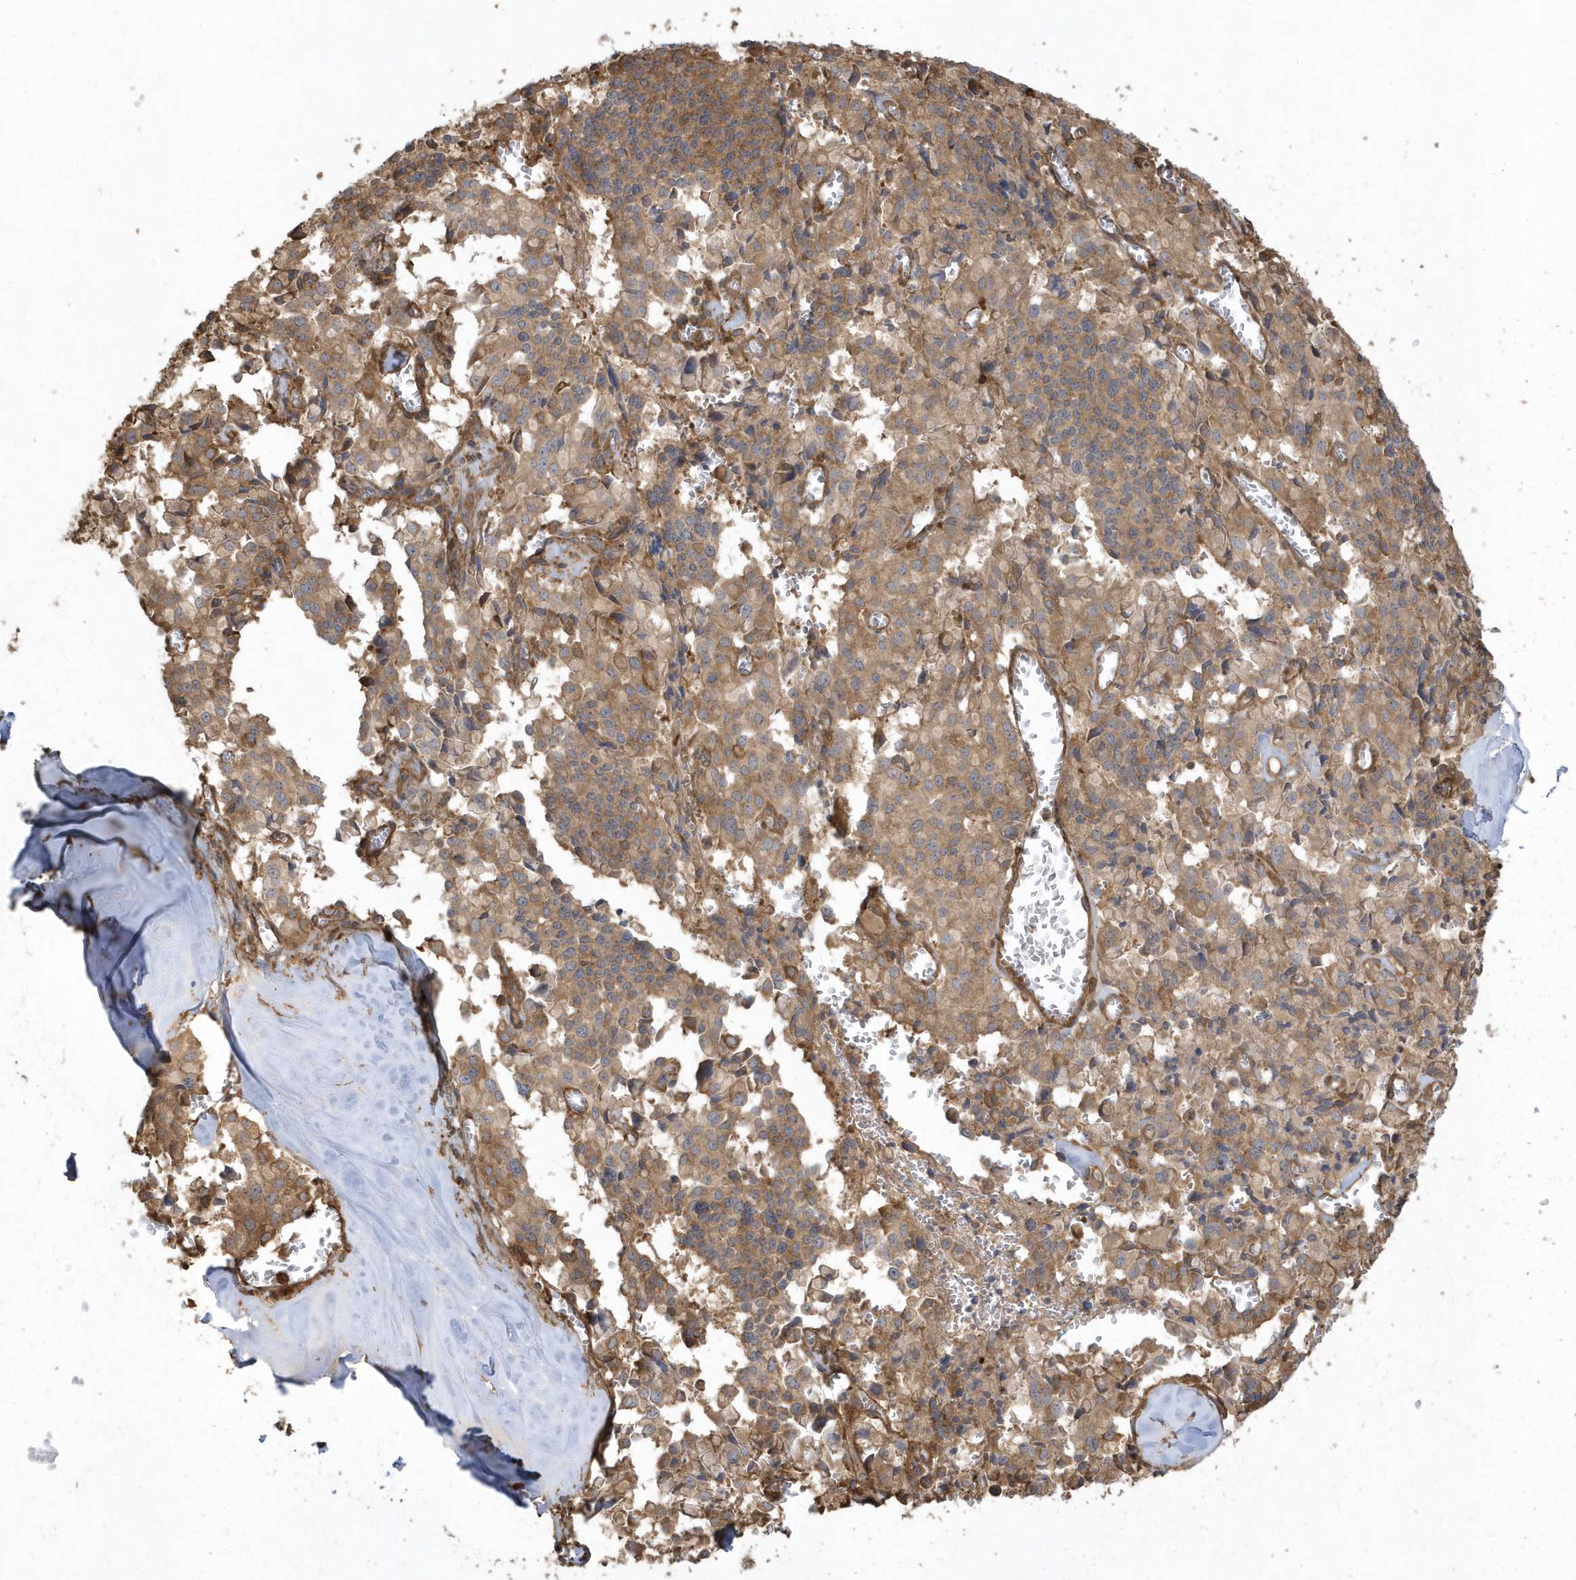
{"staining": {"intensity": "moderate", "quantity": ">75%", "location": "cytoplasmic/membranous"}, "tissue": "pancreatic cancer", "cell_type": "Tumor cells", "image_type": "cancer", "snomed": [{"axis": "morphology", "description": "Adenocarcinoma, NOS"}, {"axis": "topography", "description": "Pancreas"}], "caption": "A photomicrograph of human pancreatic cancer stained for a protein shows moderate cytoplasmic/membranous brown staining in tumor cells.", "gene": "HNMT", "patient": {"sex": "male", "age": 65}}